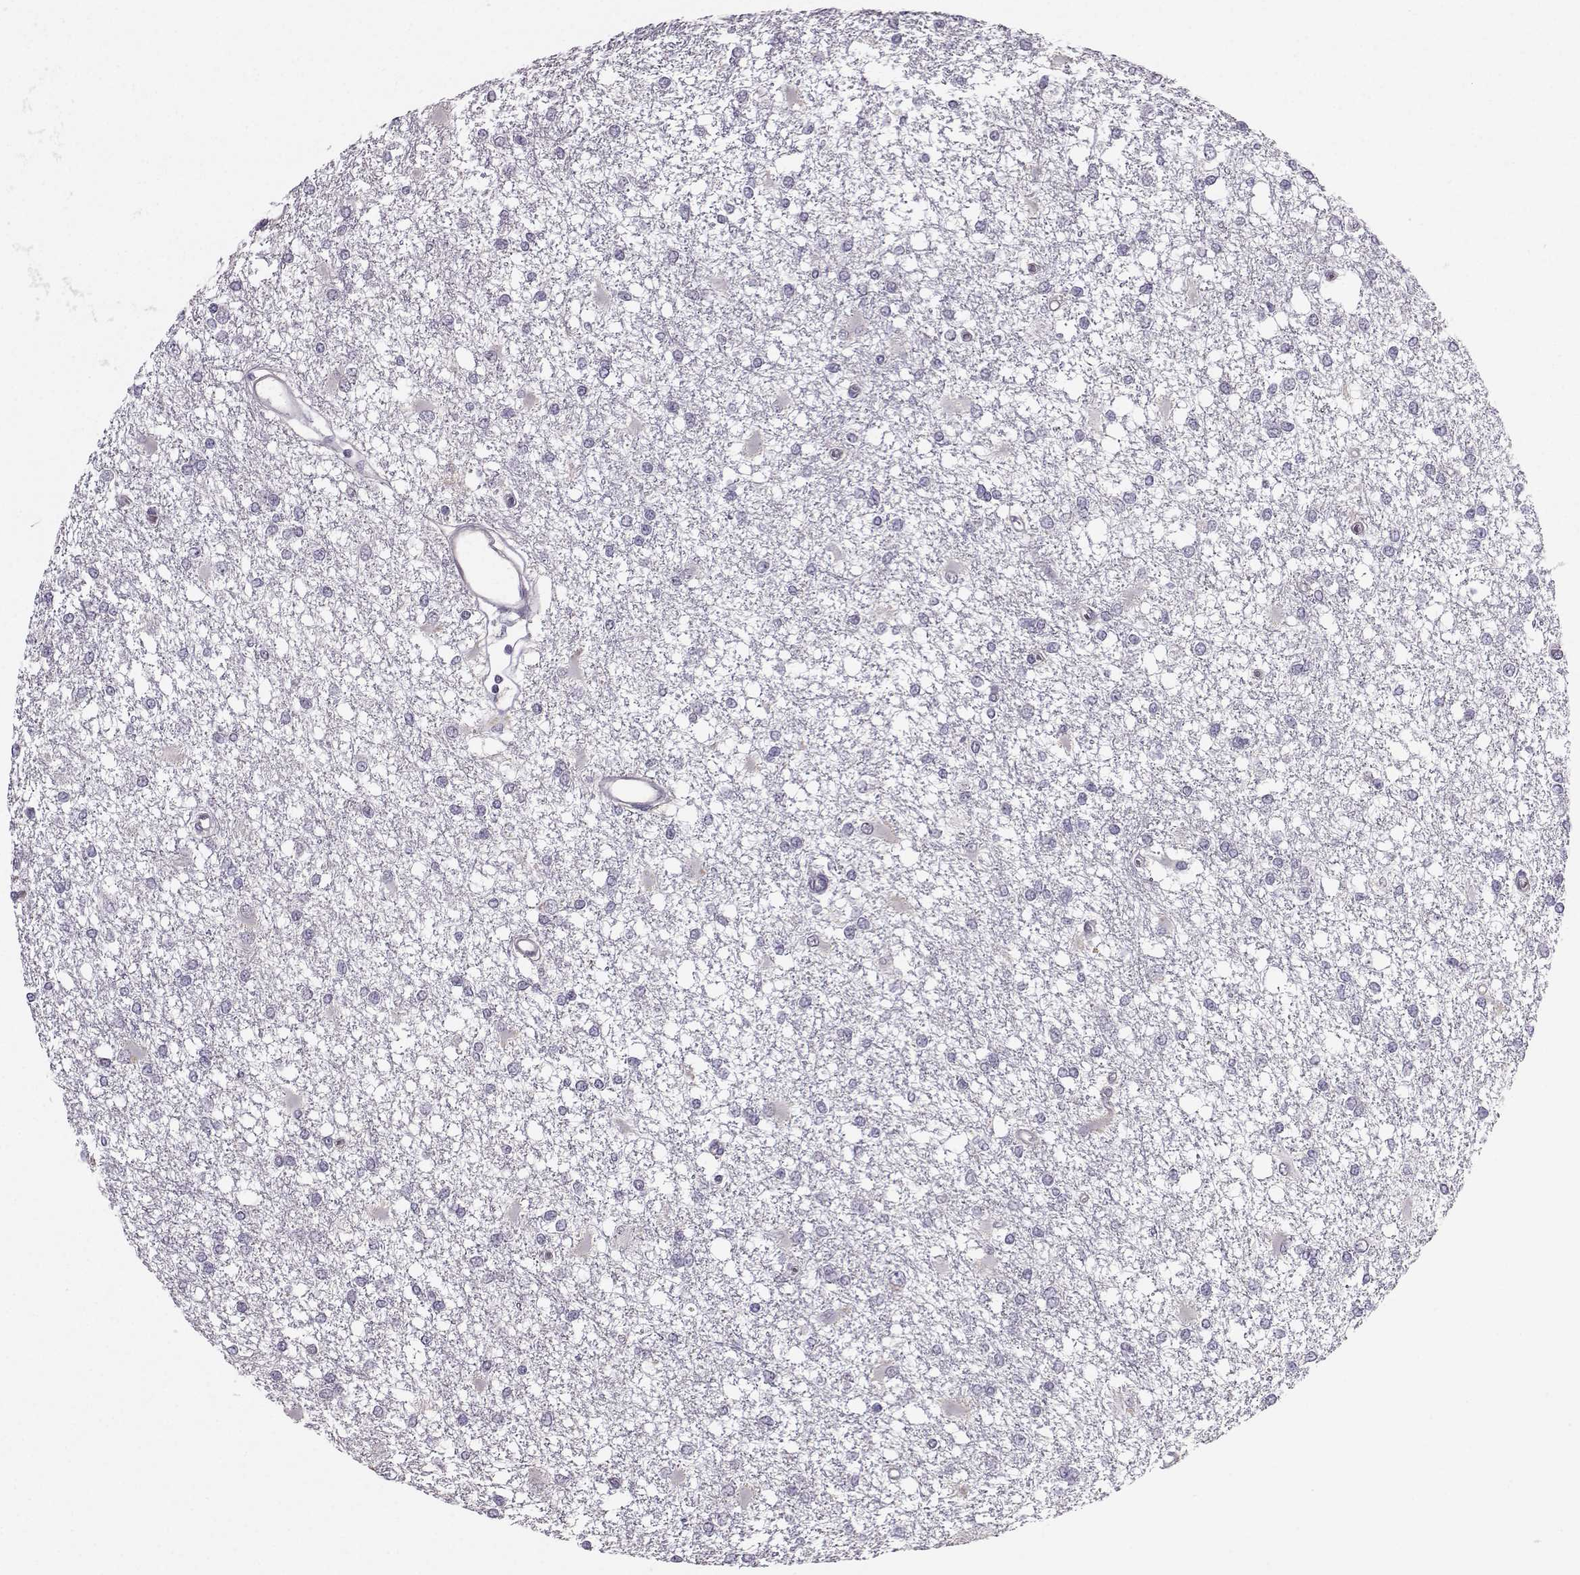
{"staining": {"intensity": "negative", "quantity": "none", "location": "none"}, "tissue": "glioma", "cell_type": "Tumor cells", "image_type": "cancer", "snomed": [{"axis": "morphology", "description": "Glioma, malignant, High grade"}, {"axis": "topography", "description": "Cerebral cortex"}], "caption": "Human glioma stained for a protein using immunohistochemistry shows no expression in tumor cells.", "gene": "TSPYL5", "patient": {"sex": "male", "age": 79}}